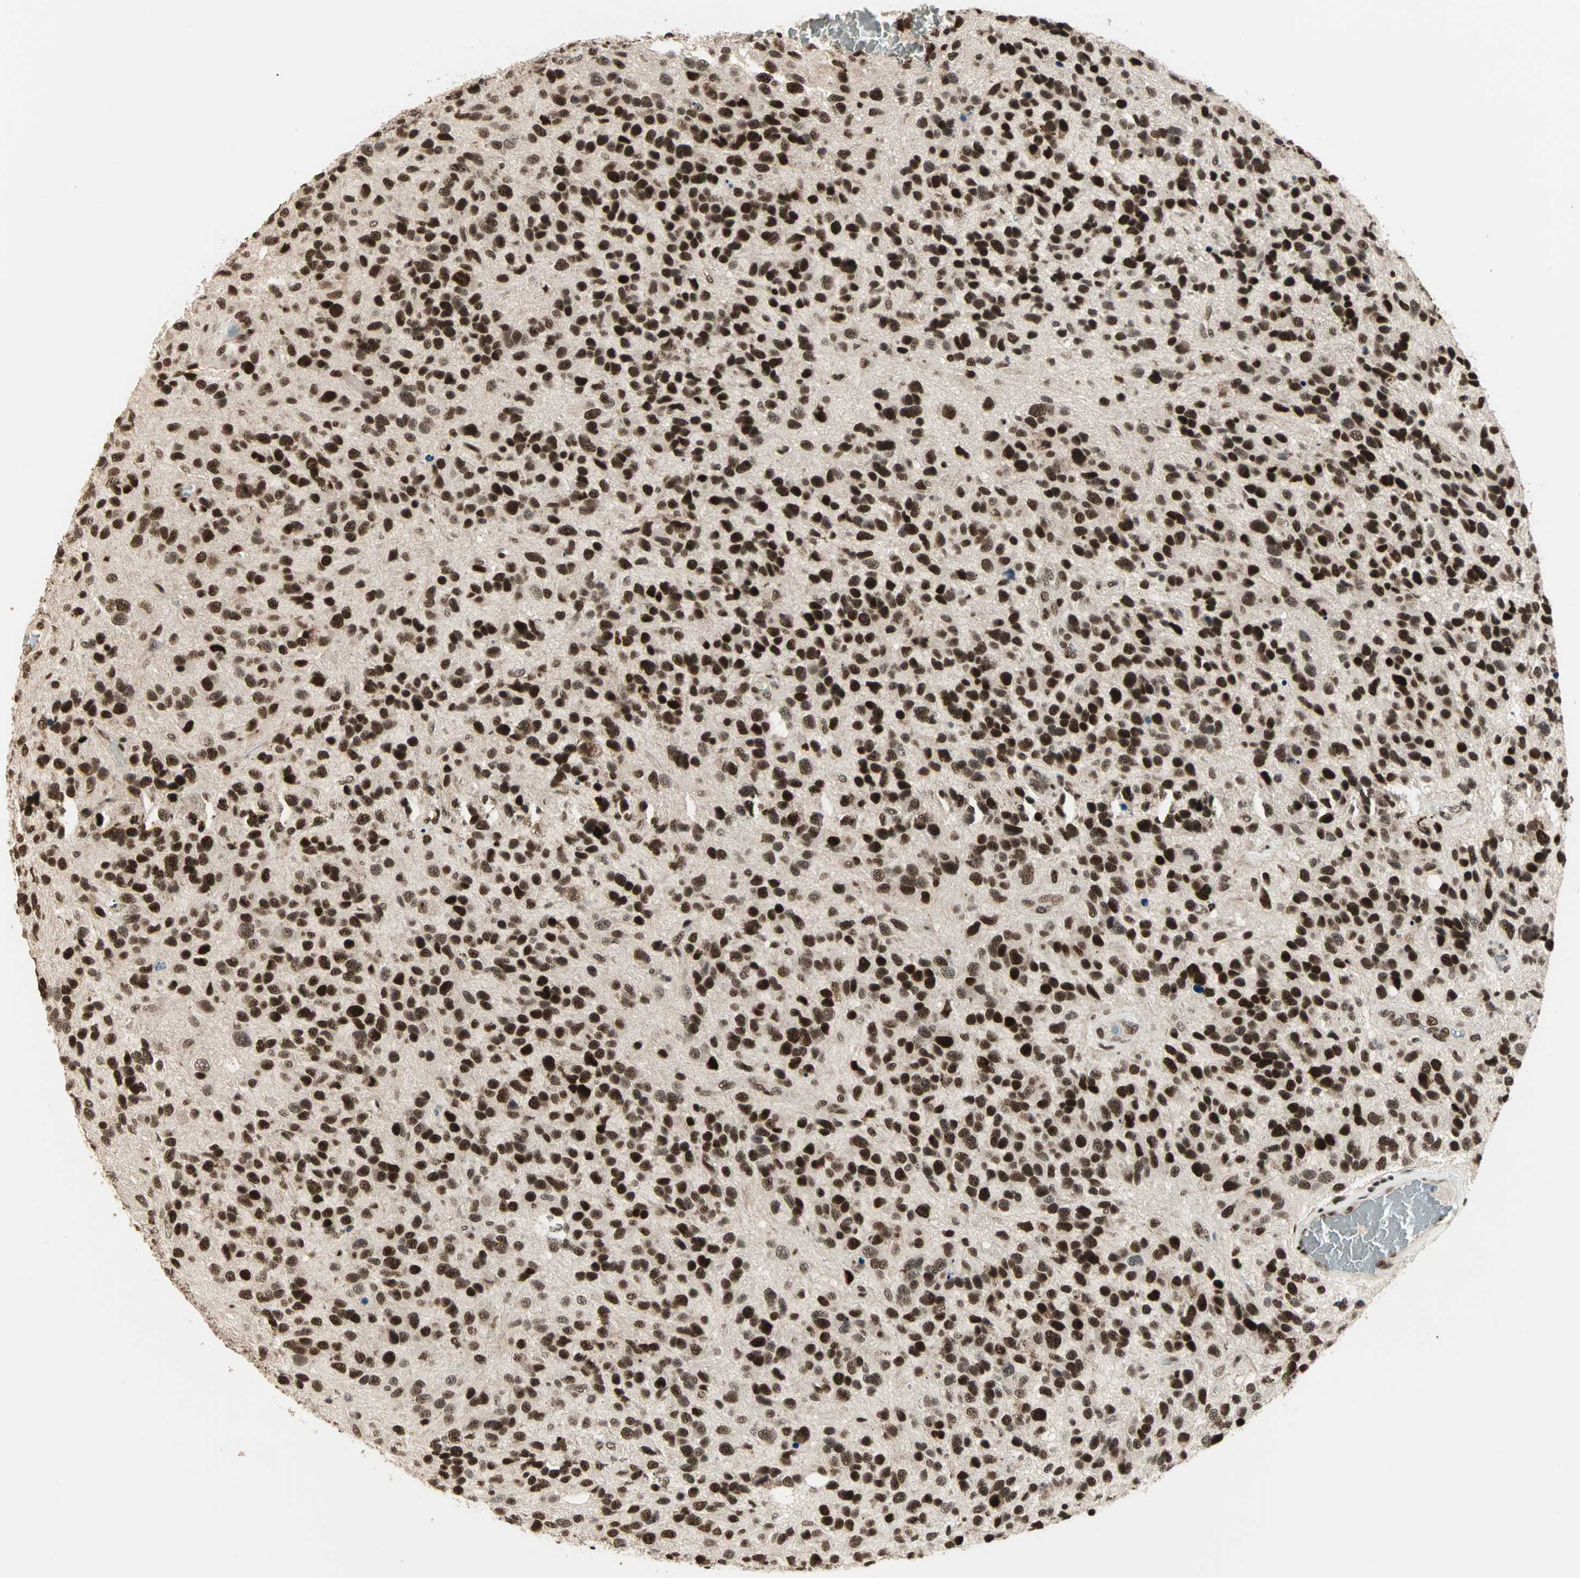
{"staining": {"intensity": "strong", "quantity": ">75%", "location": "nuclear"}, "tissue": "glioma", "cell_type": "Tumor cells", "image_type": "cancer", "snomed": [{"axis": "morphology", "description": "Glioma, malignant, High grade"}, {"axis": "topography", "description": "Brain"}], "caption": "Glioma stained with DAB (3,3'-diaminobenzidine) IHC exhibits high levels of strong nuclear expression in approximately >75% of tumor cells. The protein of interest is shown in brown color, while the nuclei are stained blue.", "gene": "MDC1", "patient": {"sex": "female", "age": 58}}